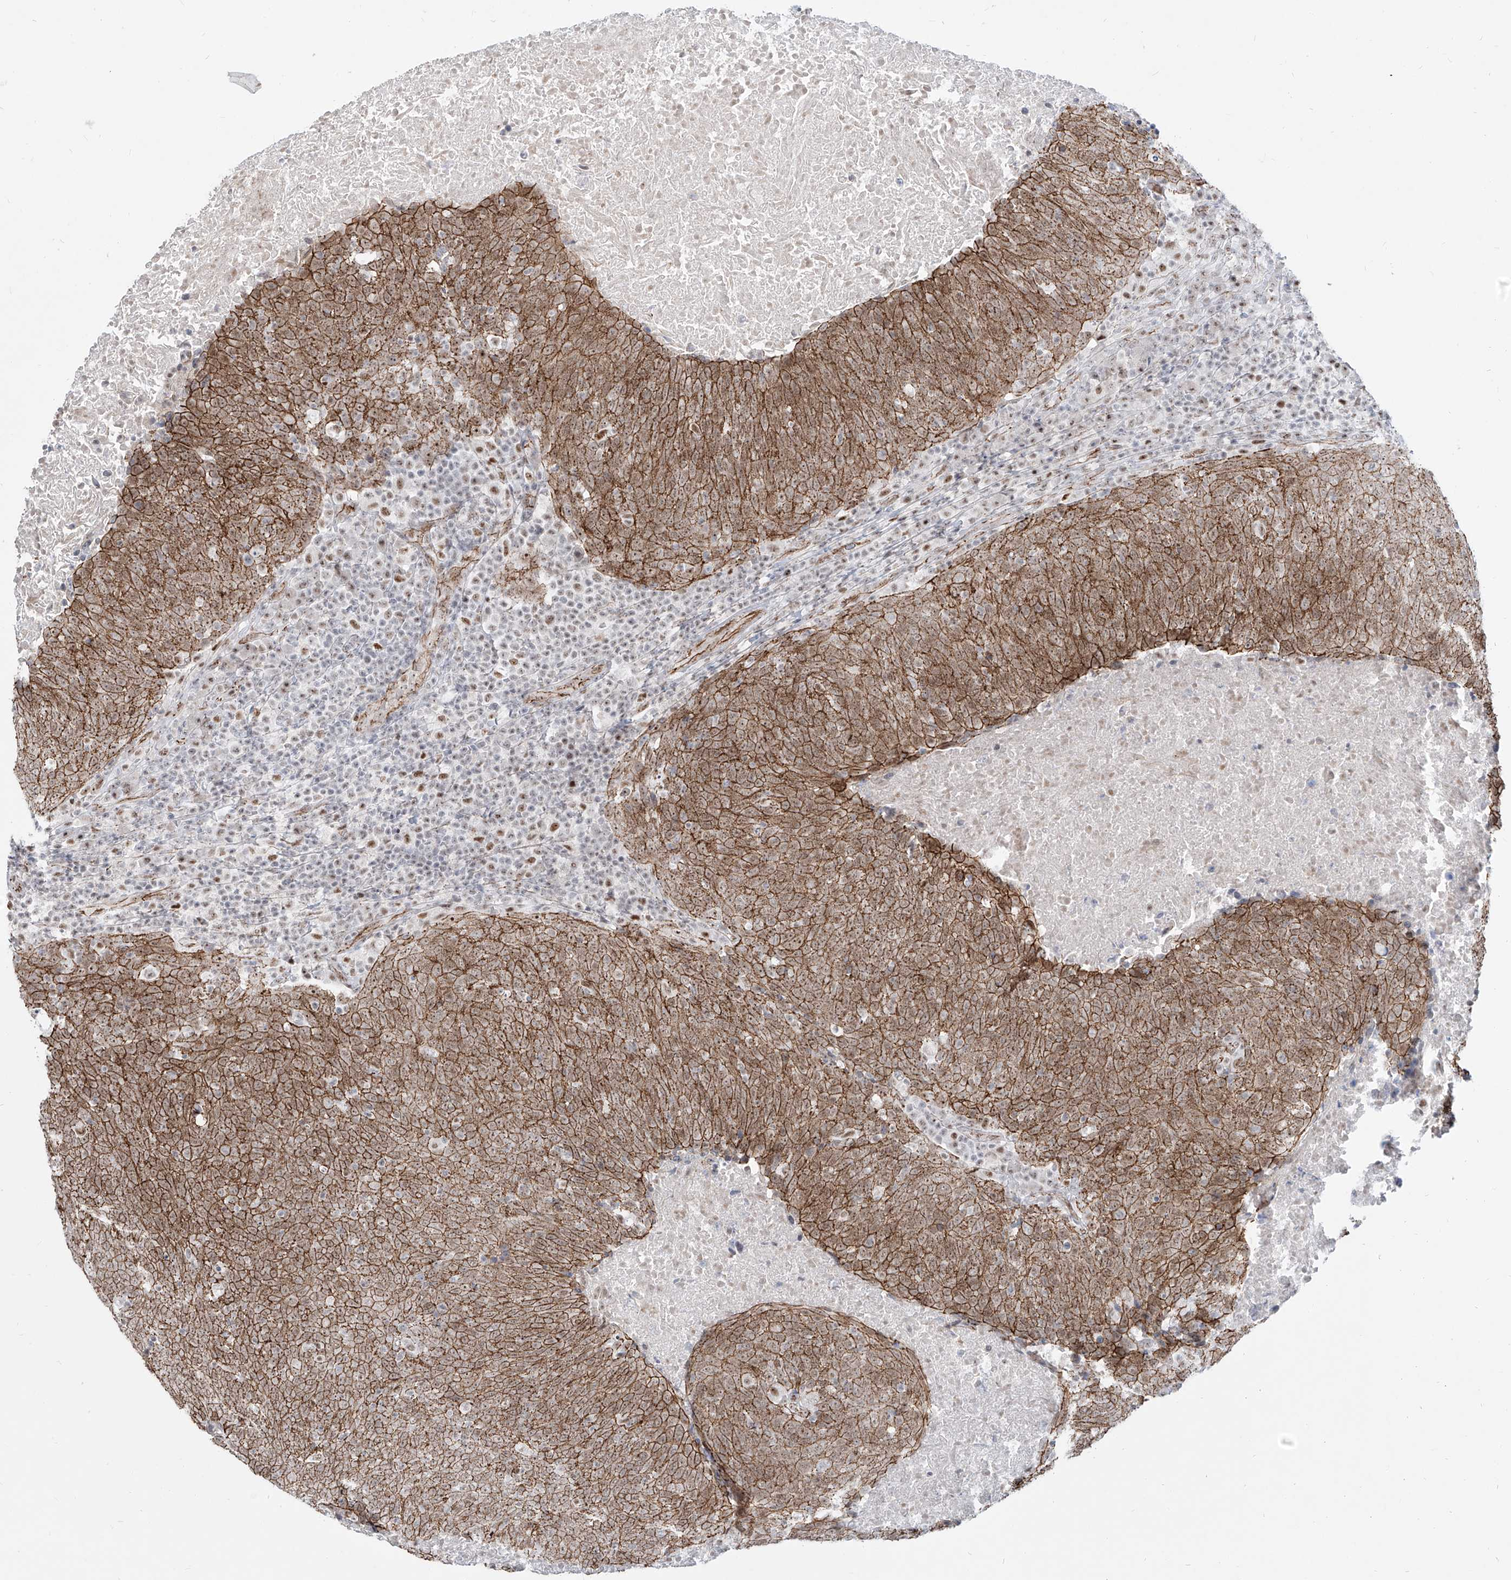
{"staining": {"intensity": "moderate", "quantity": ">75%", "location": "cytoplasmic/membranous"}, "tissue": "head and neck cancer", "cell_type": "Tumor cells", "image_type": "cancer", "snomed": [{"axis": "morphology", "description": "Squamous cell carcinoma, NOS"}, {"axis": "morphology", "description": "Squamous cell carcinoma, metastatic, NOS"}, {"axis": "topography", "description": "Lymph node"}, {"axis": "topography", "description": "Head-Neck"}], "caption": "High-magnification brightfield microscopy of head and neck squamous cell carcinoma stained with DAB (brown) and counterstained with hematoxylin (blue). tumor cells exhibit moderate cytoplasmic/membranous expression is appreciated in about>75% of cells. Nuclei are stained in blue.", "gene": "ZNF710", "patient": {"sex": "male", "age": 62}}